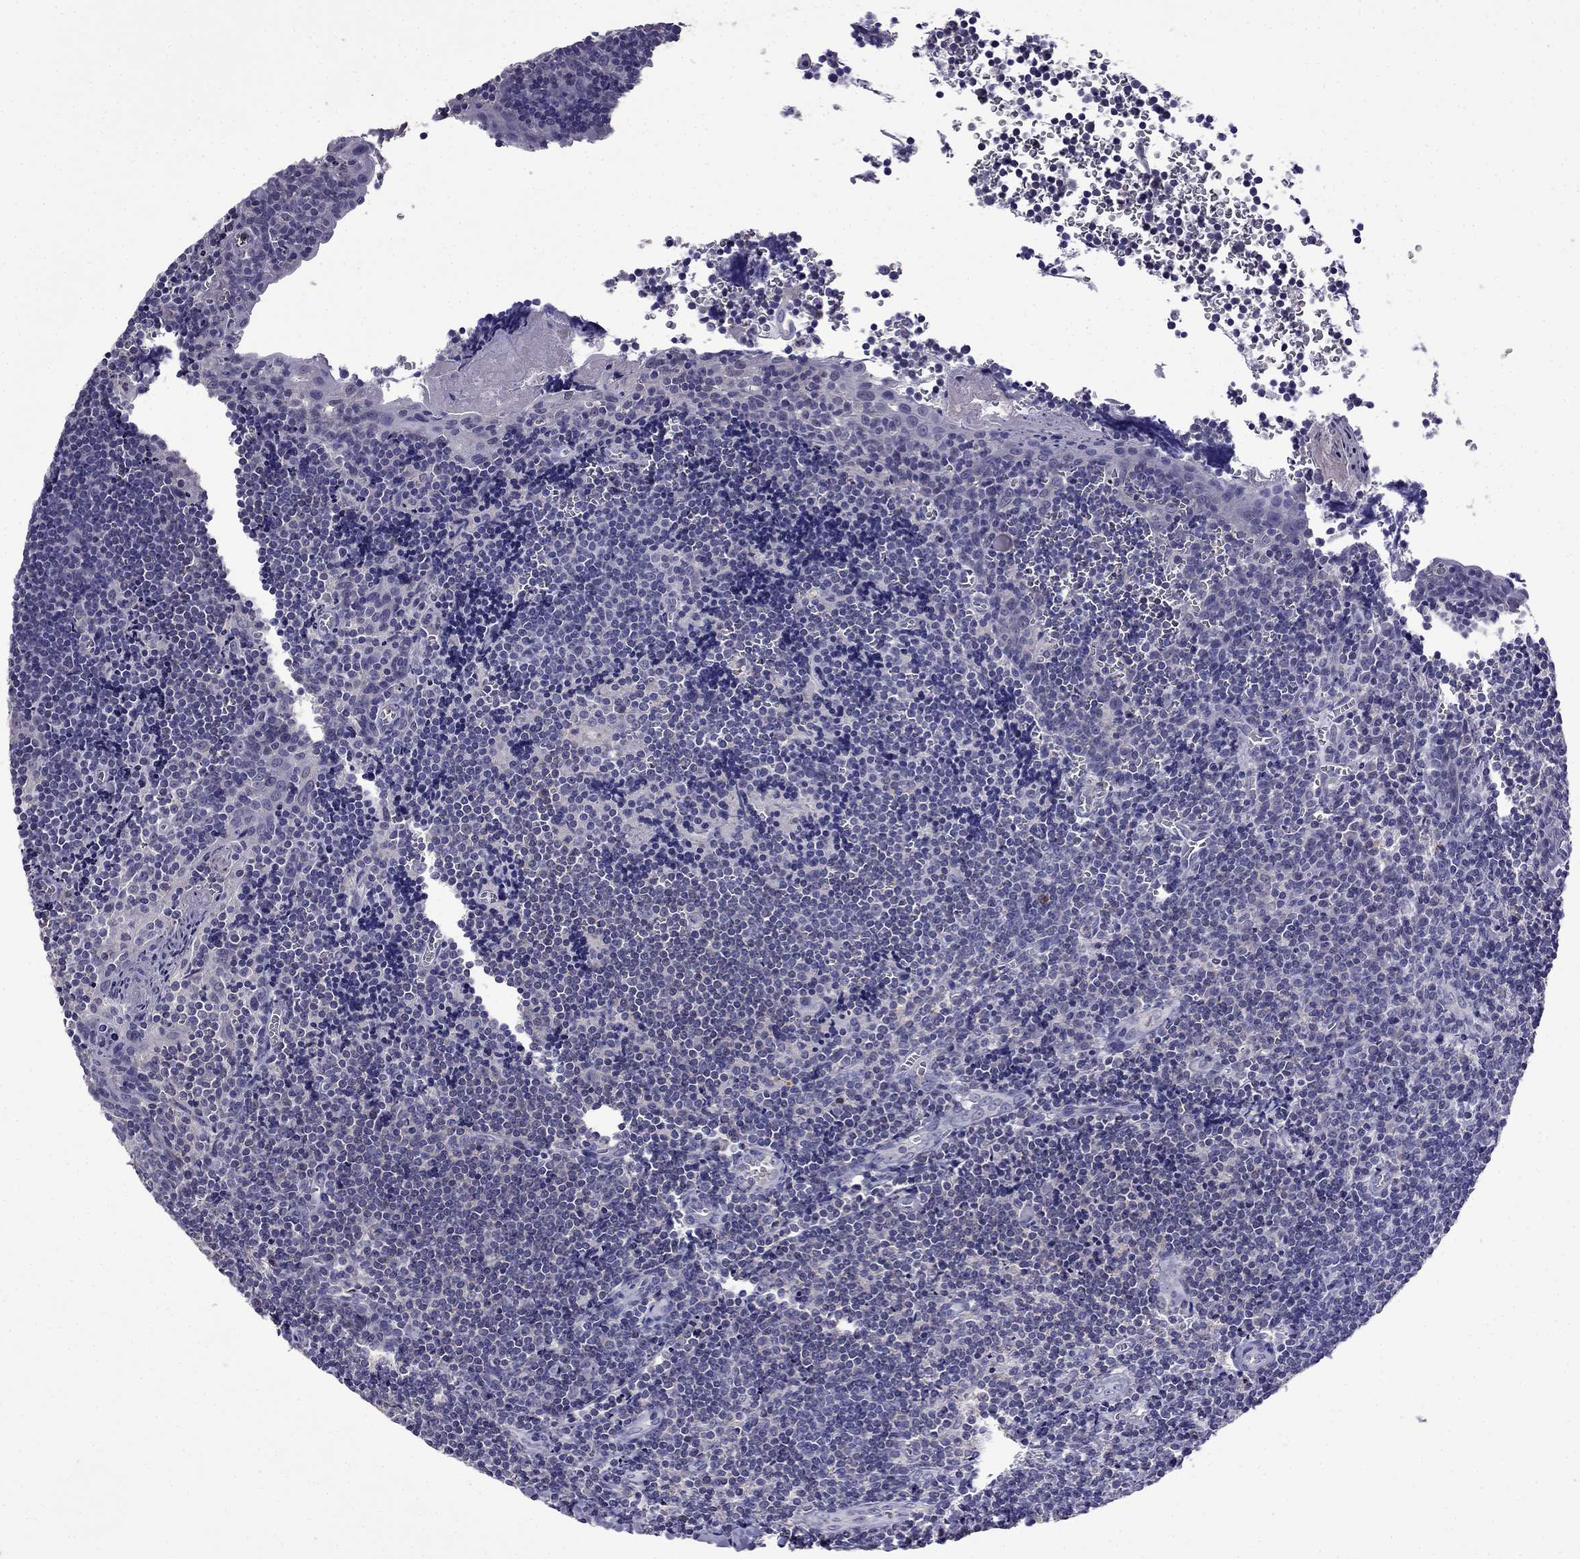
{"staining": {"intensity": "negative", "quantity": "none", "location": "none"}, "tissue": "tonsil", "cell_type": "Germinal center cells", "image_type": "normal", "snomed": [{"axis": "morphology", "description": "Normal tissue, NOS"}, {"axis": "morphology", "description": "Inflammation, NOS"}, {"axis": "topography", "description": "Tonsil"}], "caption": "The histopathology image exhibits no staining of germinal center cells in unremarkable tonsil. (Stains: DAB IHC with hematoxylin counter stain, Microscopy: brightfield microscopy at high magnification).", "gene": "AQP9", "patient": {"sex": "female", "age": 31}}